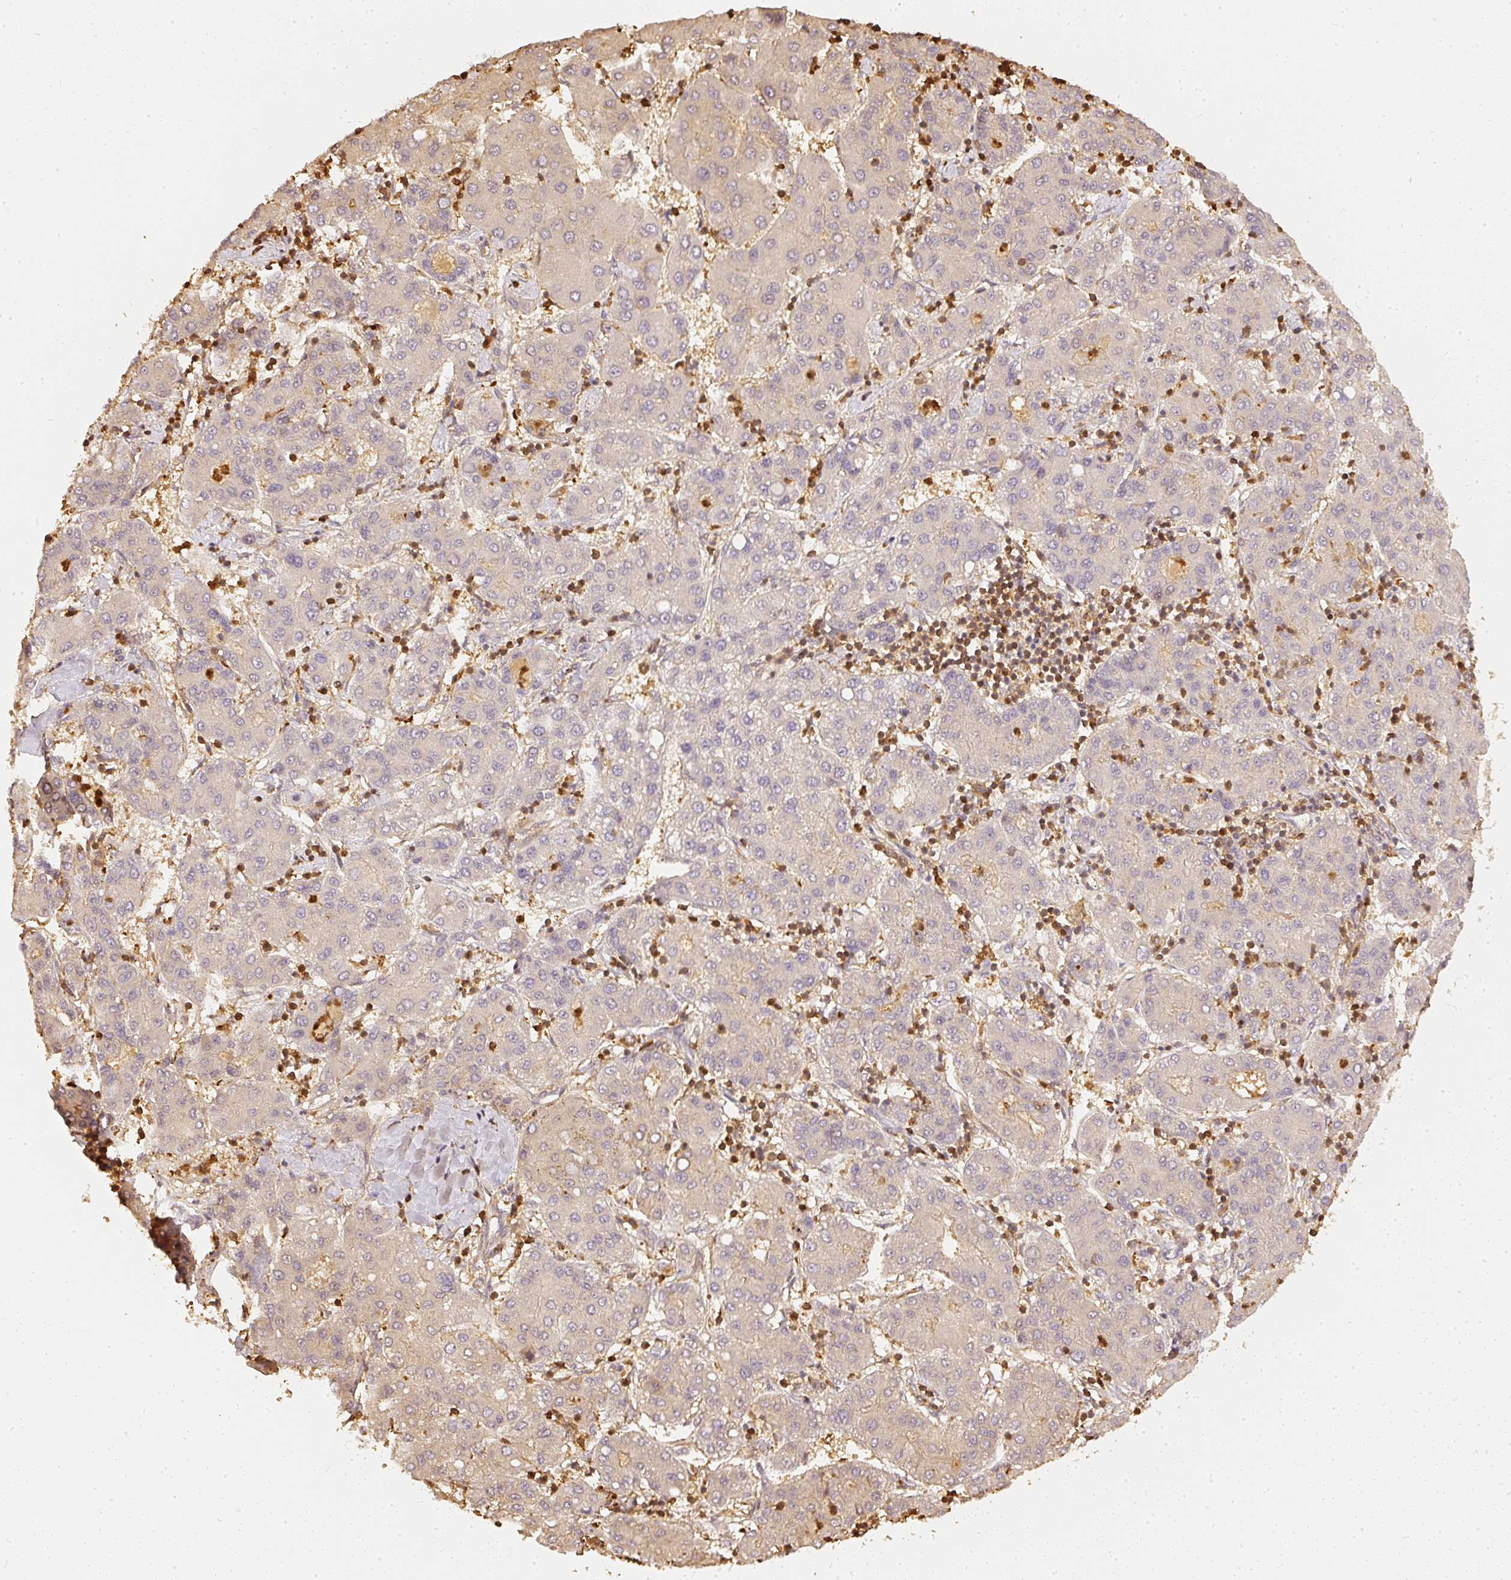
{"staining": {"intensity": "weak", "quantity": "25%-75%", "location": "cytoplasmic/membranous"}, "tissue": "liver cancer", "cell_type": "Tumor cells", "image_type": "cancer", "snomed": [{"axis": "morphology", "description": "Carcinoma, Hepatocellular, NOS"}, {"axis": "topography", "description": "Liver"}], "caption": "The immunohistochemical stain labels weak cytoplasmic/membranous positivity in tumor cells of liver hepatocellular carcinoma tissue. (Stains: DAB (3,3'-diaminobenzidine) in brown, nuclei in blue, Microscopy: brightfield microscopy at high magnification).", "gene": "PFN1", "patient": {"sex": "male", "age": 65}}